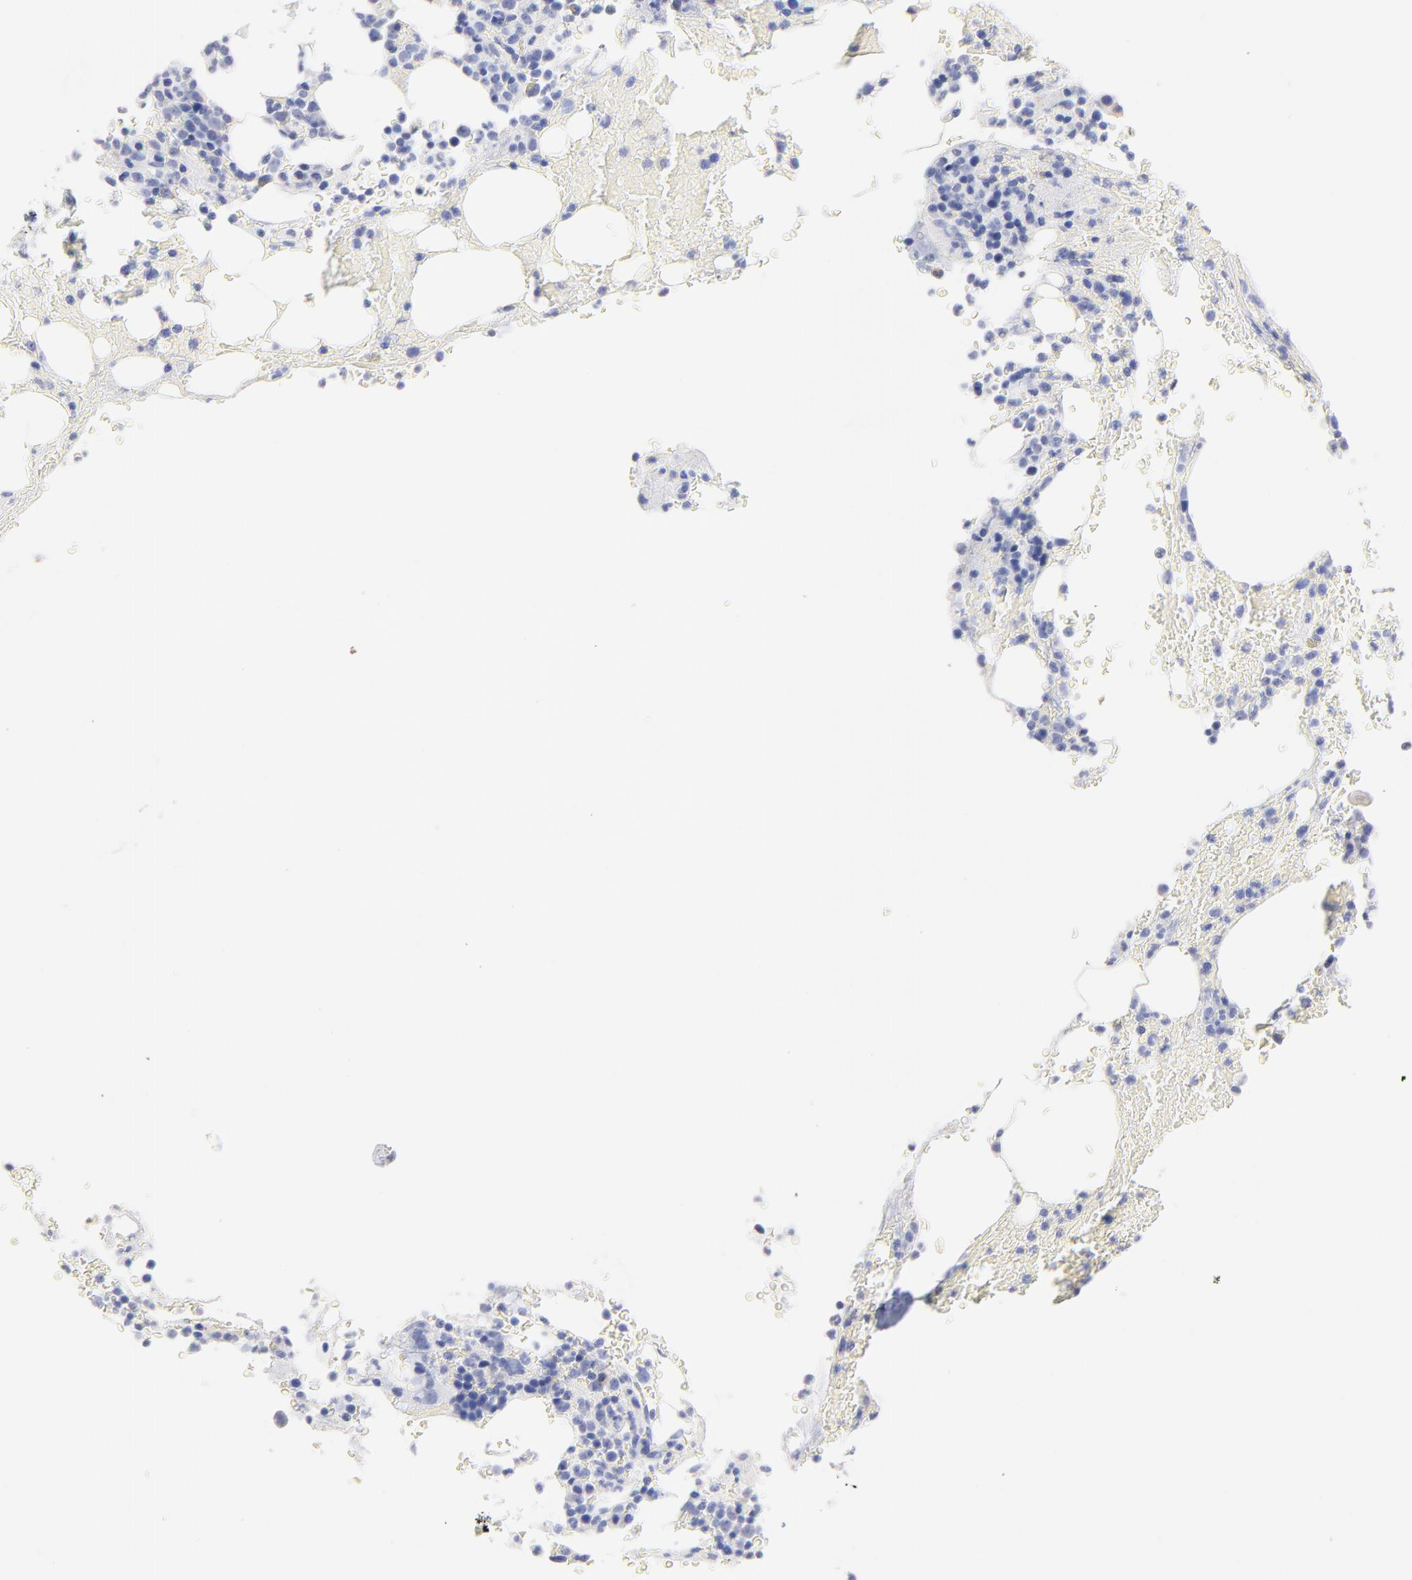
{"staining": {"intensity": "negative", "quantity": "none", "location": "none"}, "tissue": "bone marrow", "cell_type": "Hematopoietic cells", "image_type": "normal", "snomed": [{"axis": "morphology", "description": "Normal tissue, NOS"}, {"axis": "topography", "description": "Bone marrow"}], "caption": "A histopathology image of bone marrow stained for a protein exhibits no brown staining in hematopoietic cells.", "gene": "CFAP57", "patient": {"sex": "female", "age": 73}}